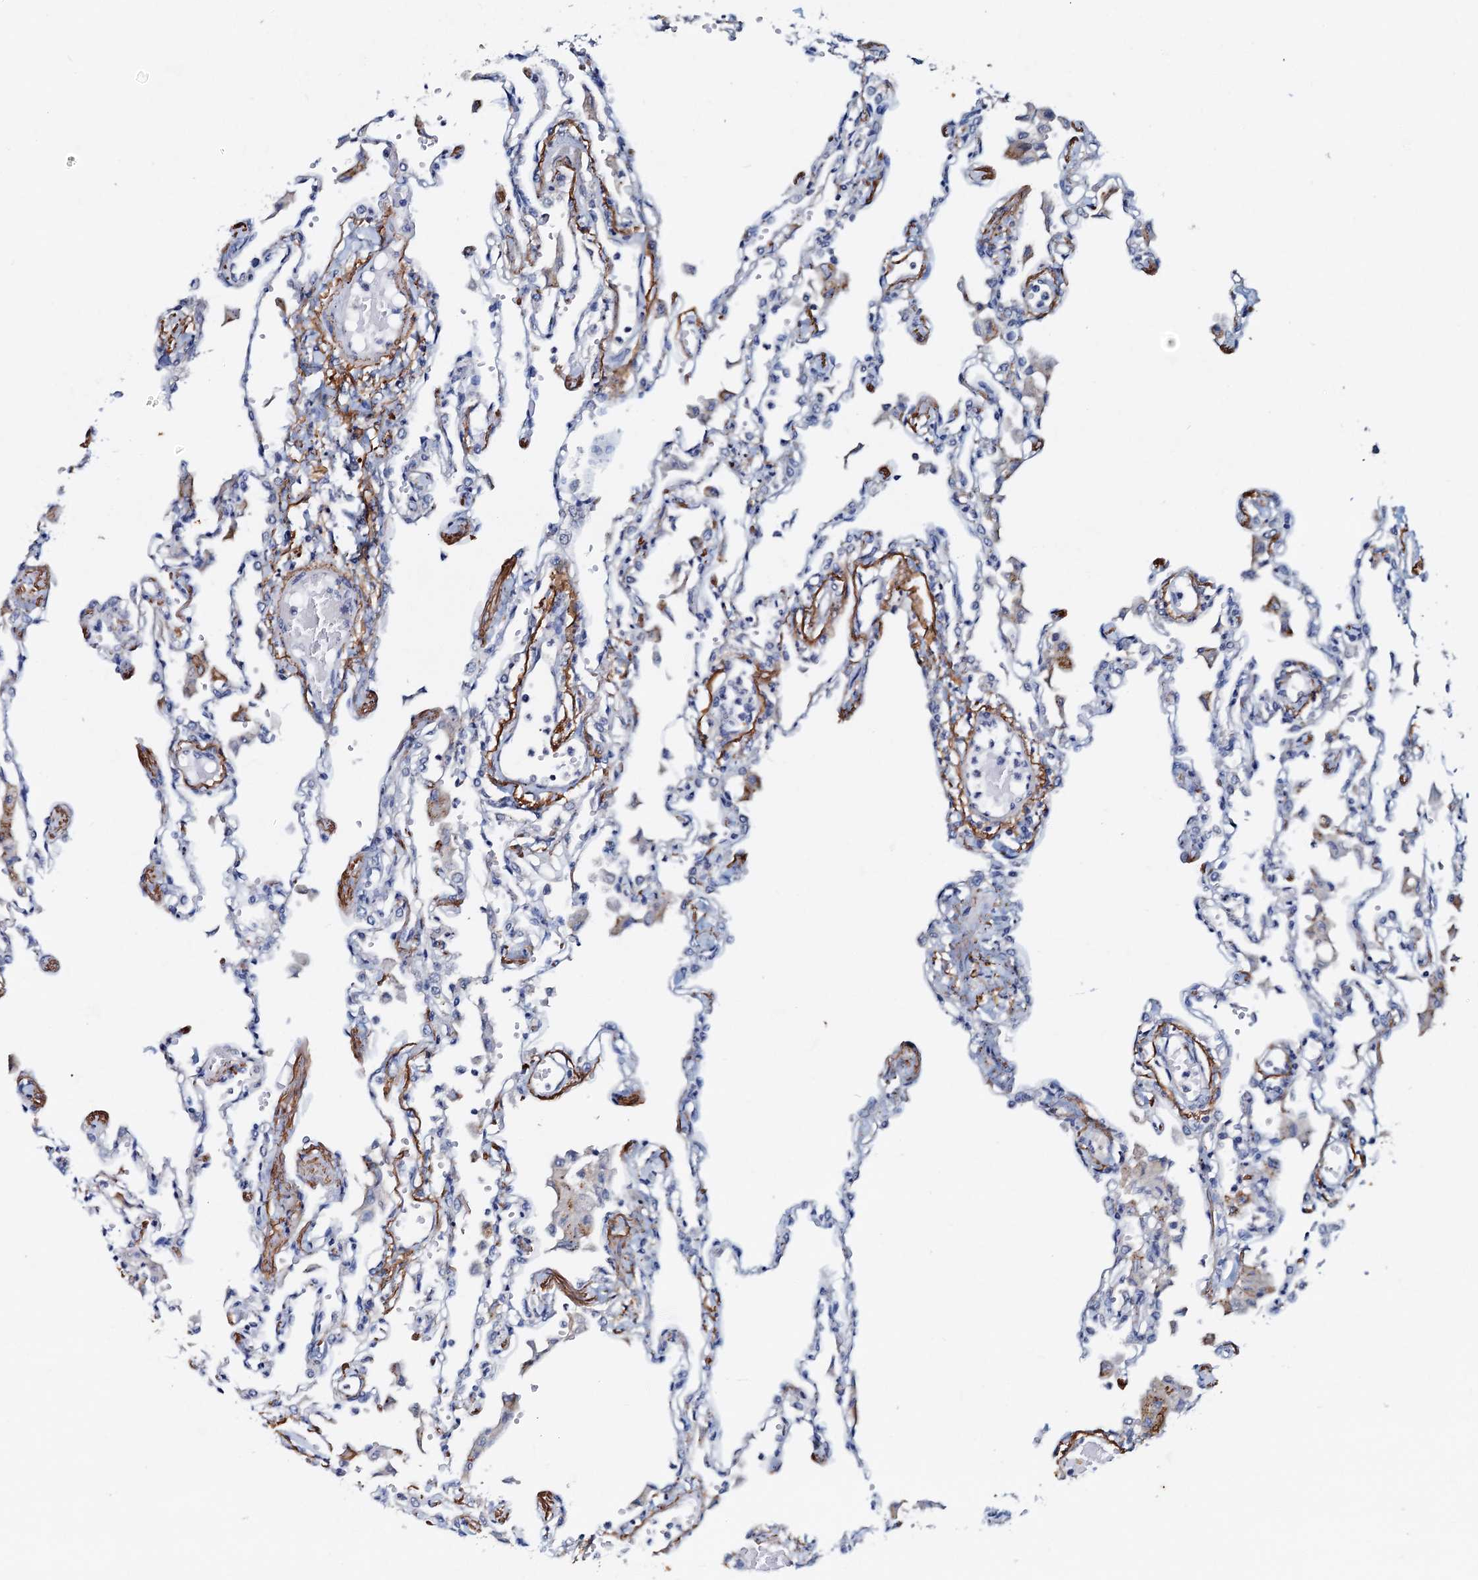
{"staining": {"intensity": "negative", "quantity": "none", "location": "none"}, "tissue": "lung", "cell_type": "Alveolar cells", "image_type": "normal", "snomed": [{"axis": "morphology", "description": "Normal tissue, NOS"}, {"axis": "topography", "description": "Bronchus"}, {"axis": "topography", "description": "Lung"}], "caption": "This is an IHC photomicrograph of normal lung. There is no expression in alveolar cells.", "gene": "MANSC4", "patient": {"sex": "female", "age": 49}}